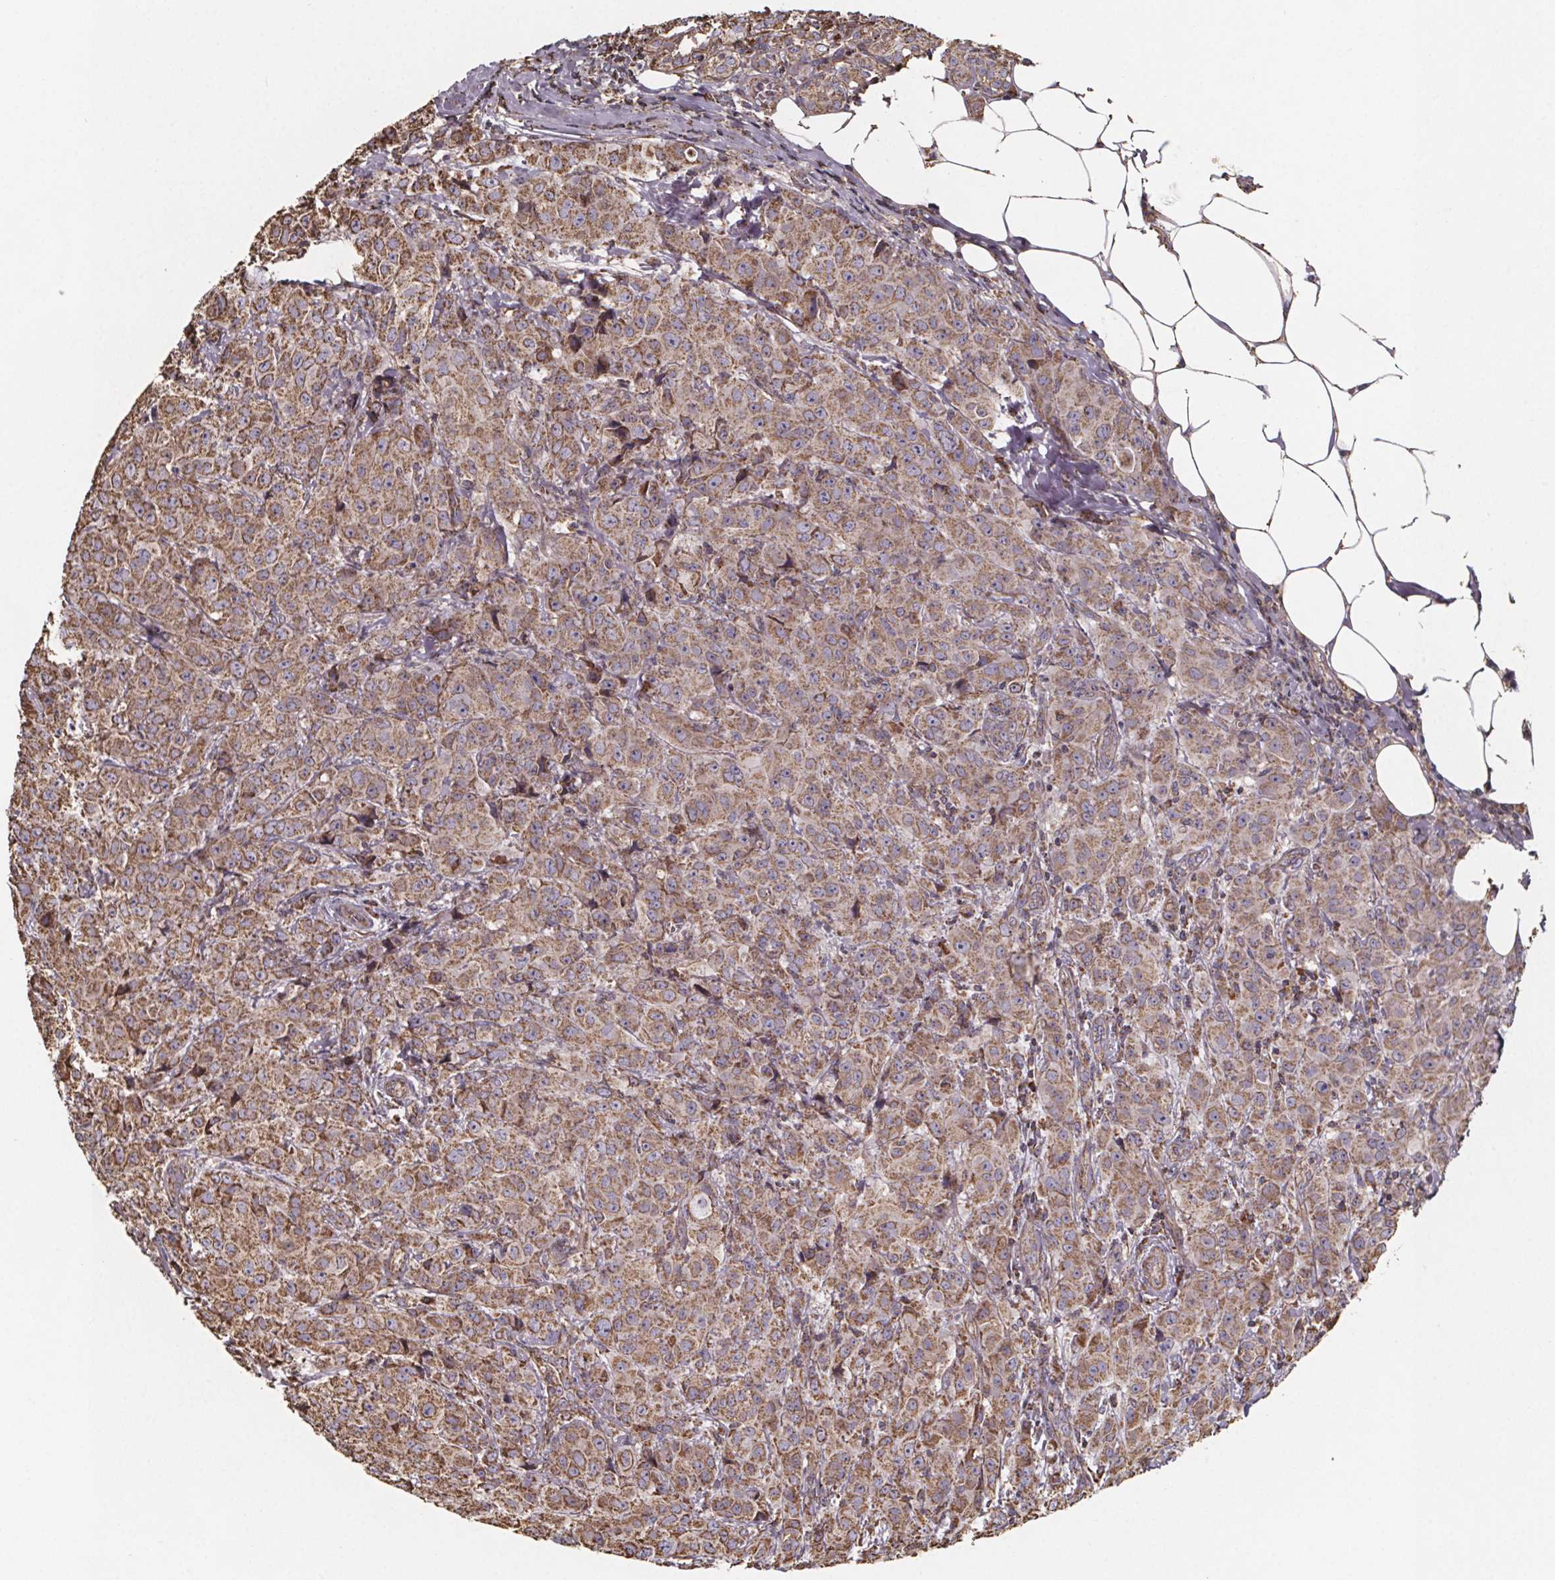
{"staining": {"intensity": "moderate", "quantity": ">75%", "location": "cytoplasmic/membranous"}, "tissue": "breast cancer", "cell_type": "Tumor cells", "image_type": "cancer", "snomed": [{"axis": "morphology", "description": "Normal tissue, NOS"}, {"axis": "morphology", "description": "Duct carcinoma"}, {"axis": "topography", "description": "Breast"}], "caption": "High-magnification brightfield microscopy of invasive ductal carcinoma (breast) stained with DAB (brown) and counterstained with hematoxylin (blue). tumor cells exhibit moderate cytoplasmic/membranous staining is appreciated in about>75% of cells.", "gene": "SLC35D2", "patient": {"sex": "female", "age": 43}}